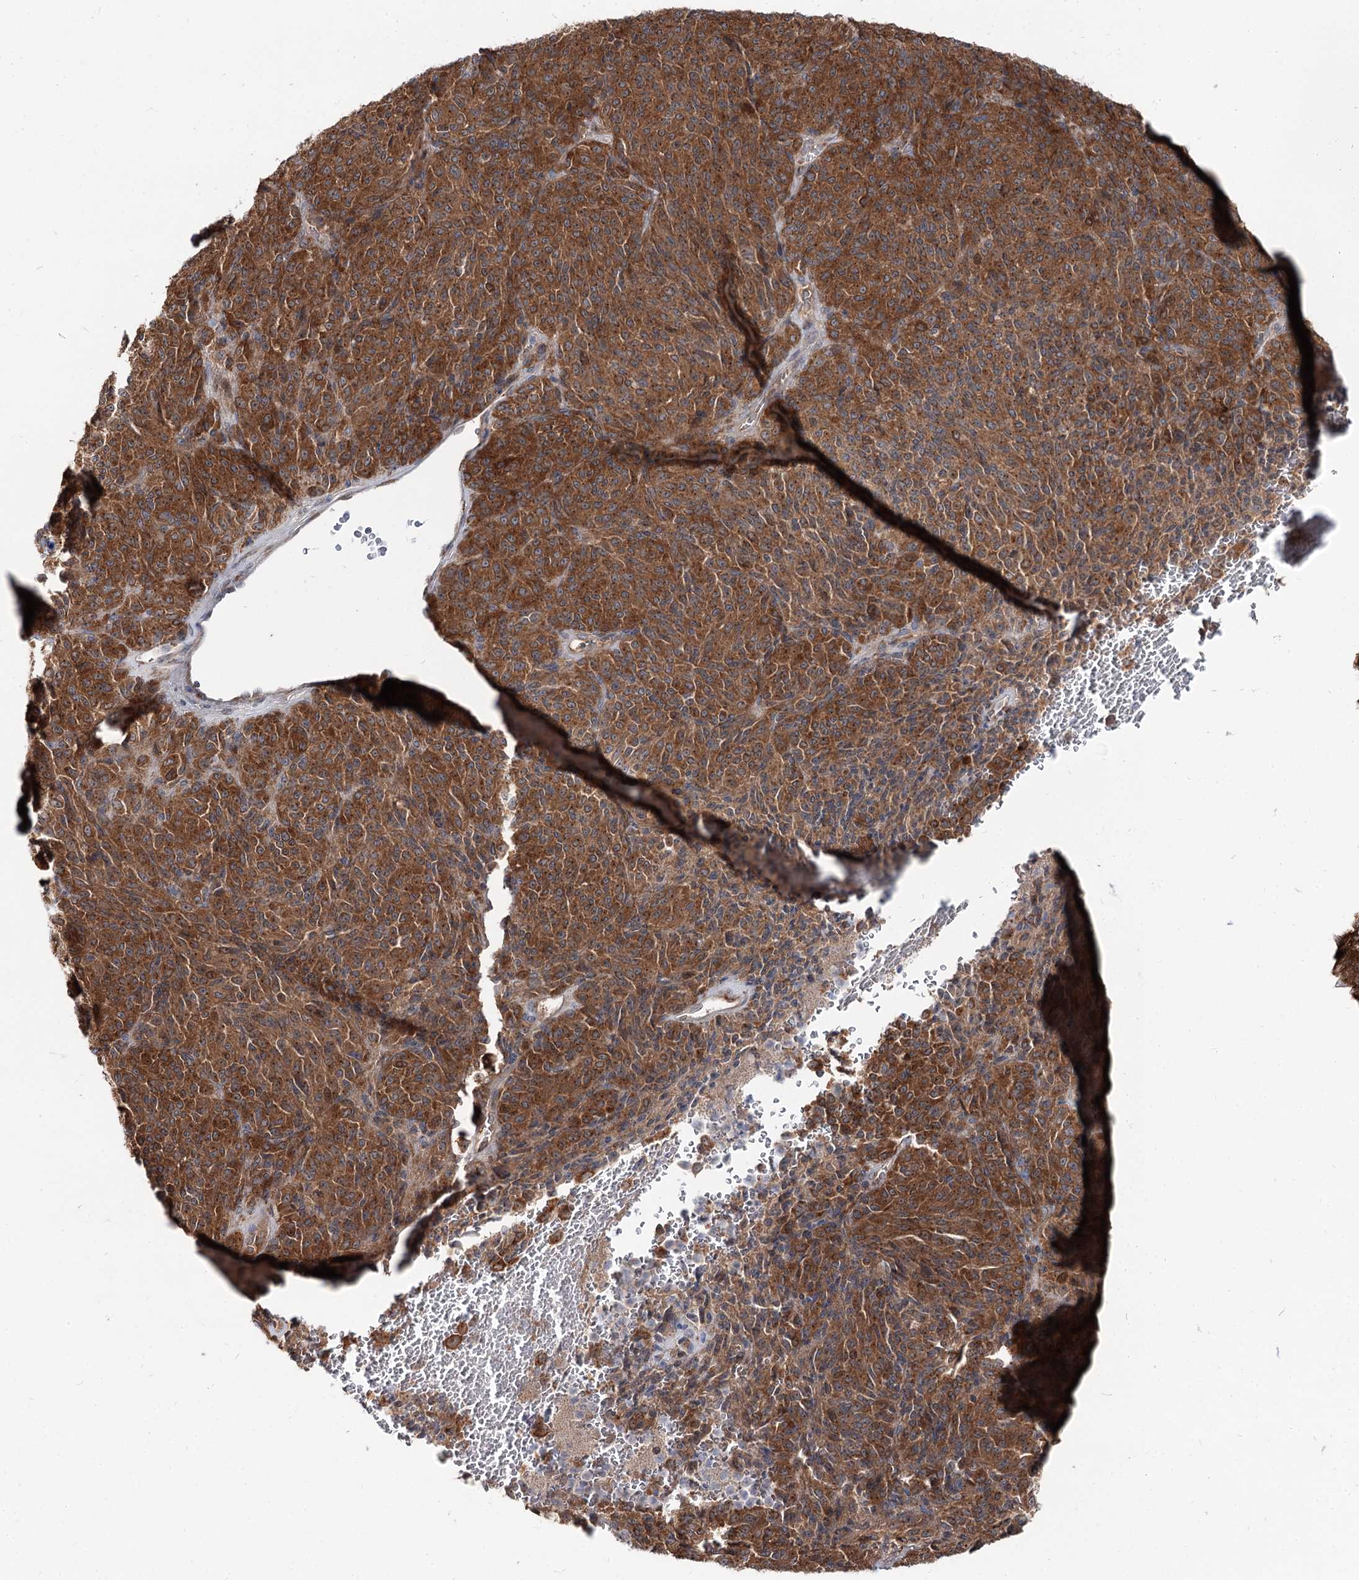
{"staining": {"intensity": "strong", "quantity": ">75%", "location": "cytoplasmic/membranous"}, "tissue": "melanoma", "cell_type": "Tumor cells", "image_type": "cancer", "snomed": [{"axis": "morphology", "description": "Malignant melanoma, Metastatic site"}, {"axis": "topography", "description": "Brain"}], "caption": "Strong cytoplasmic/membranous protein staining is appreciated in approximately >75% of tumor cells in malignant melanoma (metastatic site).", "gene": "SPART", "patient": {"sex": "female", "age": 56}}